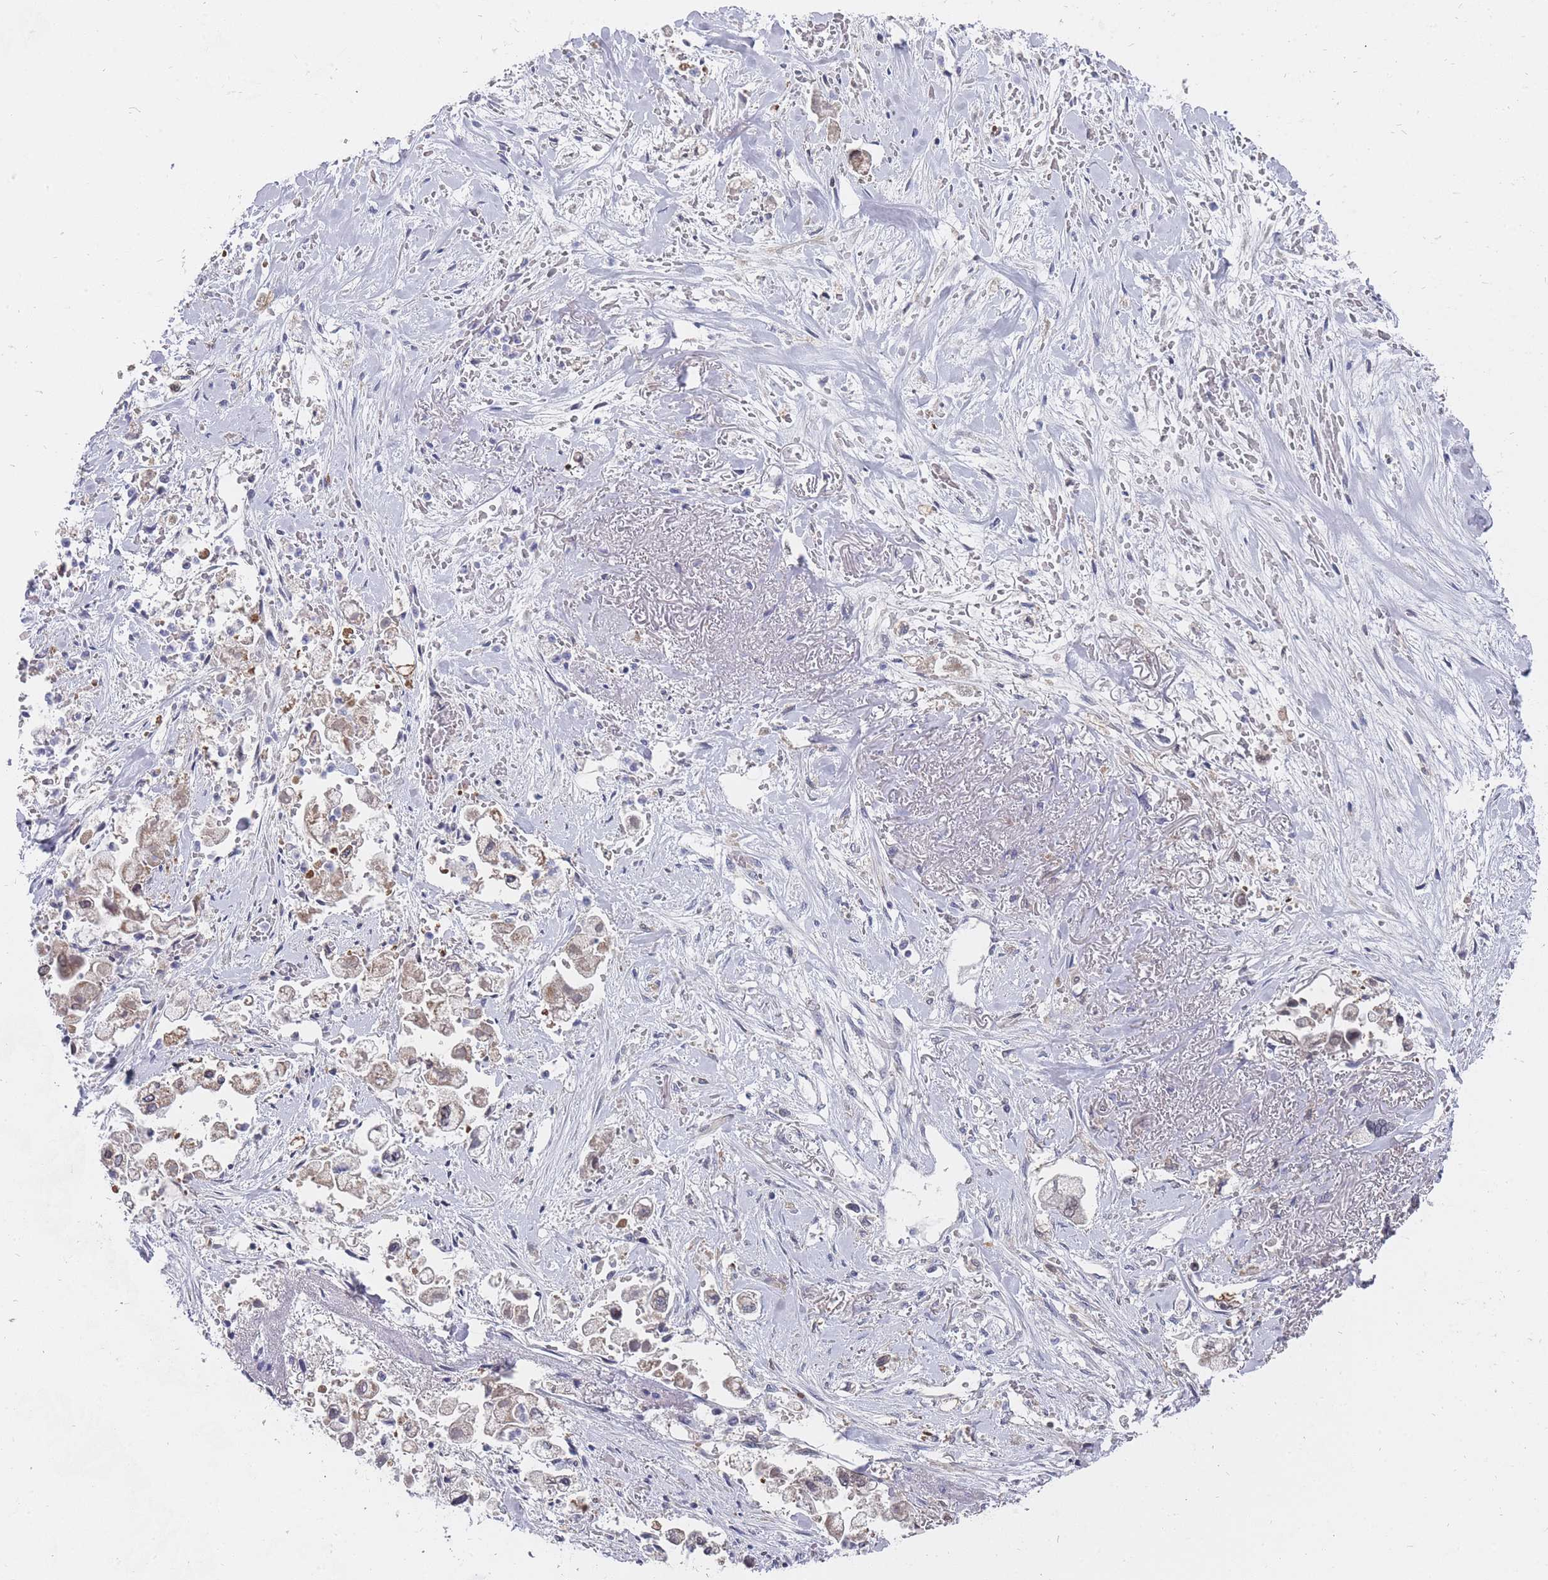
{"staining": {"intensity": "weak", "quantity": "25%-75%", "location": "cytoplasmic/membranous,nuclear"}, "tissue": "stomach cancer", "cell_type": "Tumor cells", "image_type": "cancer", "snomed": [{"axis": "morphology", "description": "Adenocarcinoma, NOS"}, {"axis": "topography", "description": "Stomach"}], "caption": "Immunohistochemistry (IHC) (DAB) staining of stomach cancer exhibits weak cytoplasmic/membranous and nuclear protein expression in approximately 25%-75% of tumor cells.", "gene": "GINS1", "patient": {"sex": "male", "age": 62}}